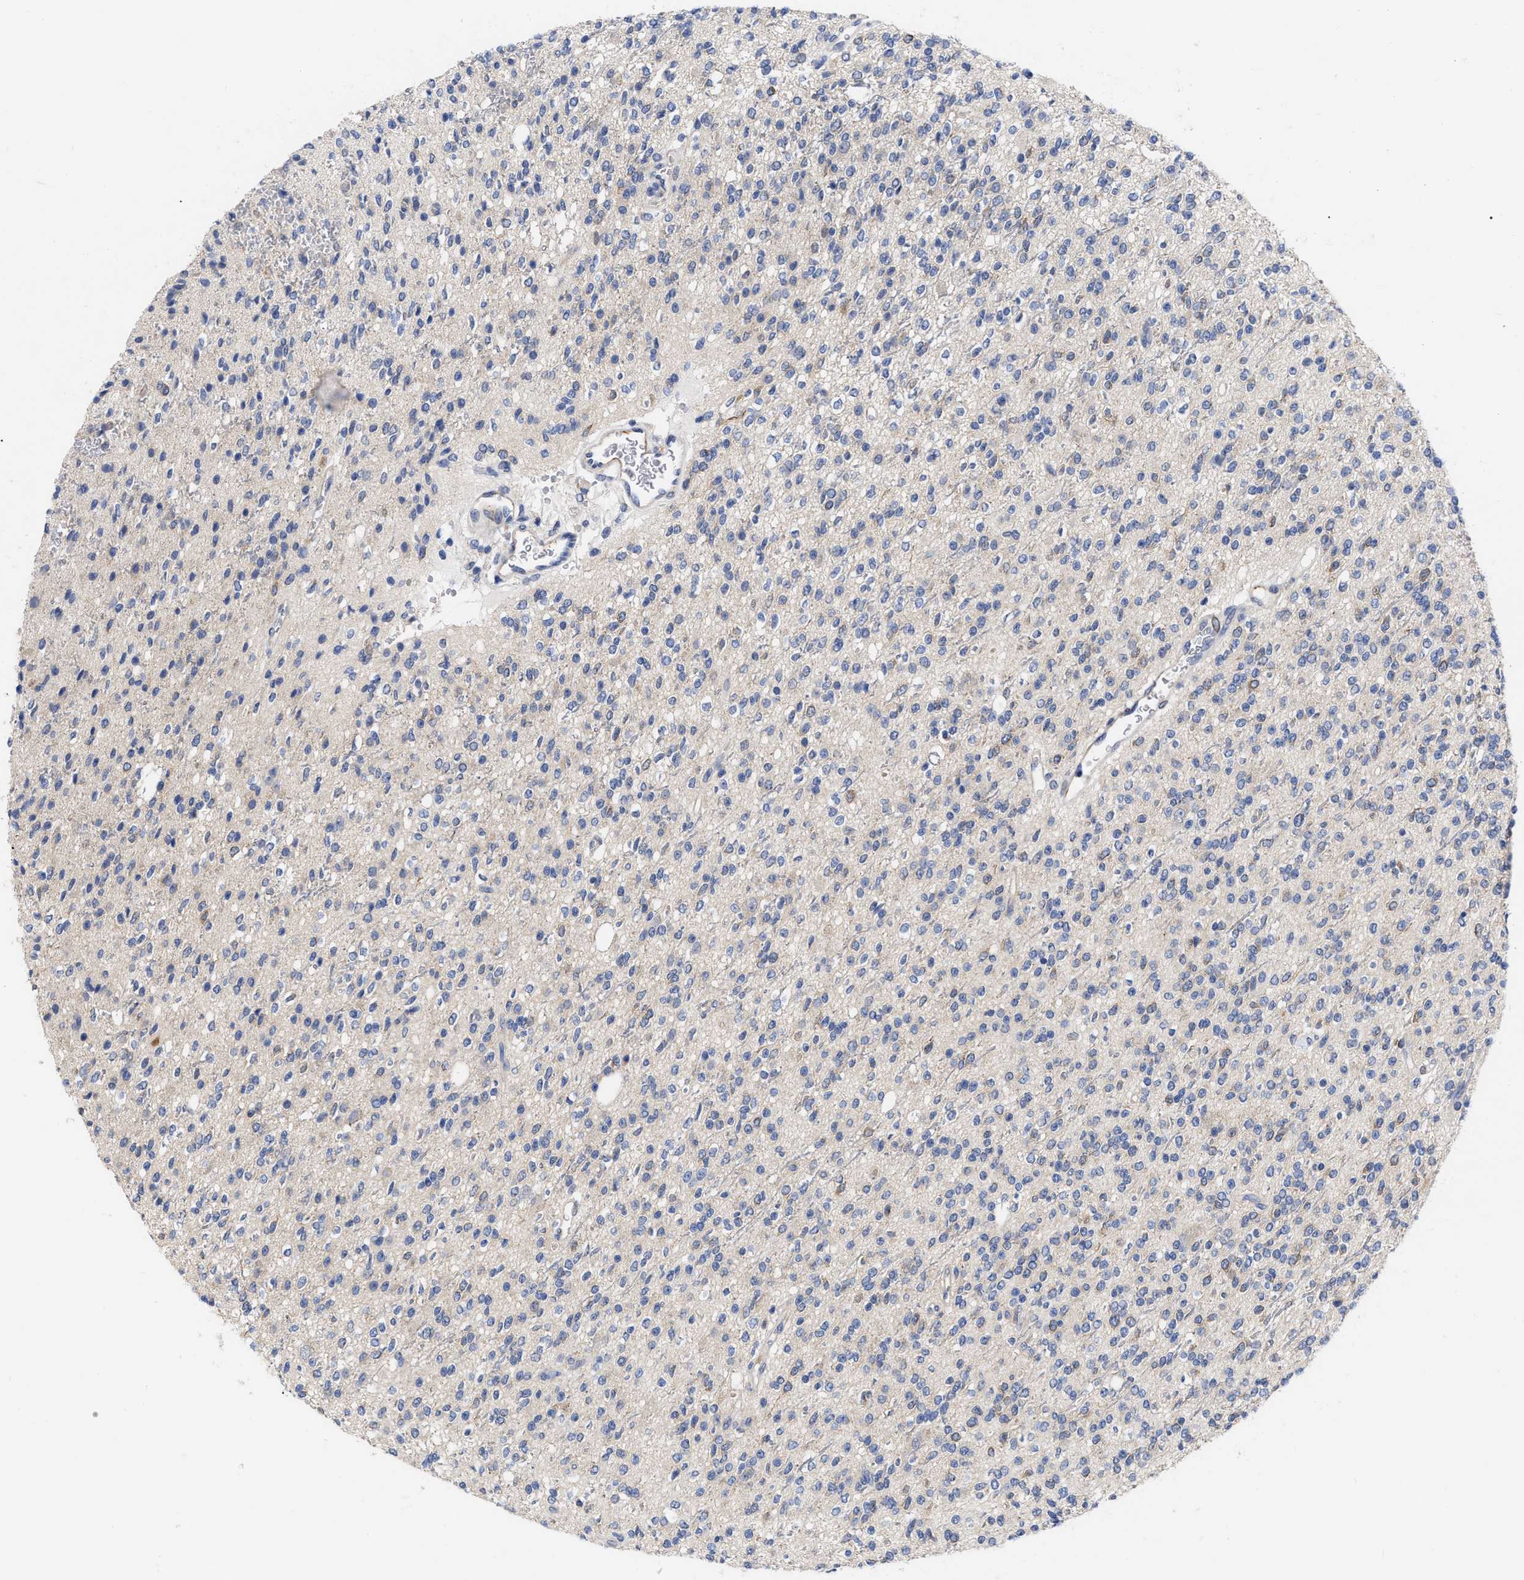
{"staining": {"intensity": "negative", "quantity": "none", "location": "none"}, "tissue": "glioma", "cell_type": "Tumor cells", "image_type": "cancer", "snomed": [{"axis": "morphology", "description": "Glioma, malignant, High grade"}, {"axis": "topography", "description": "Brain"}], "caption": "Tumor cells are negative for brown protein staining in glioma.", "gene": "CCN5", "patient": {"sex": "male", "age": 34}}